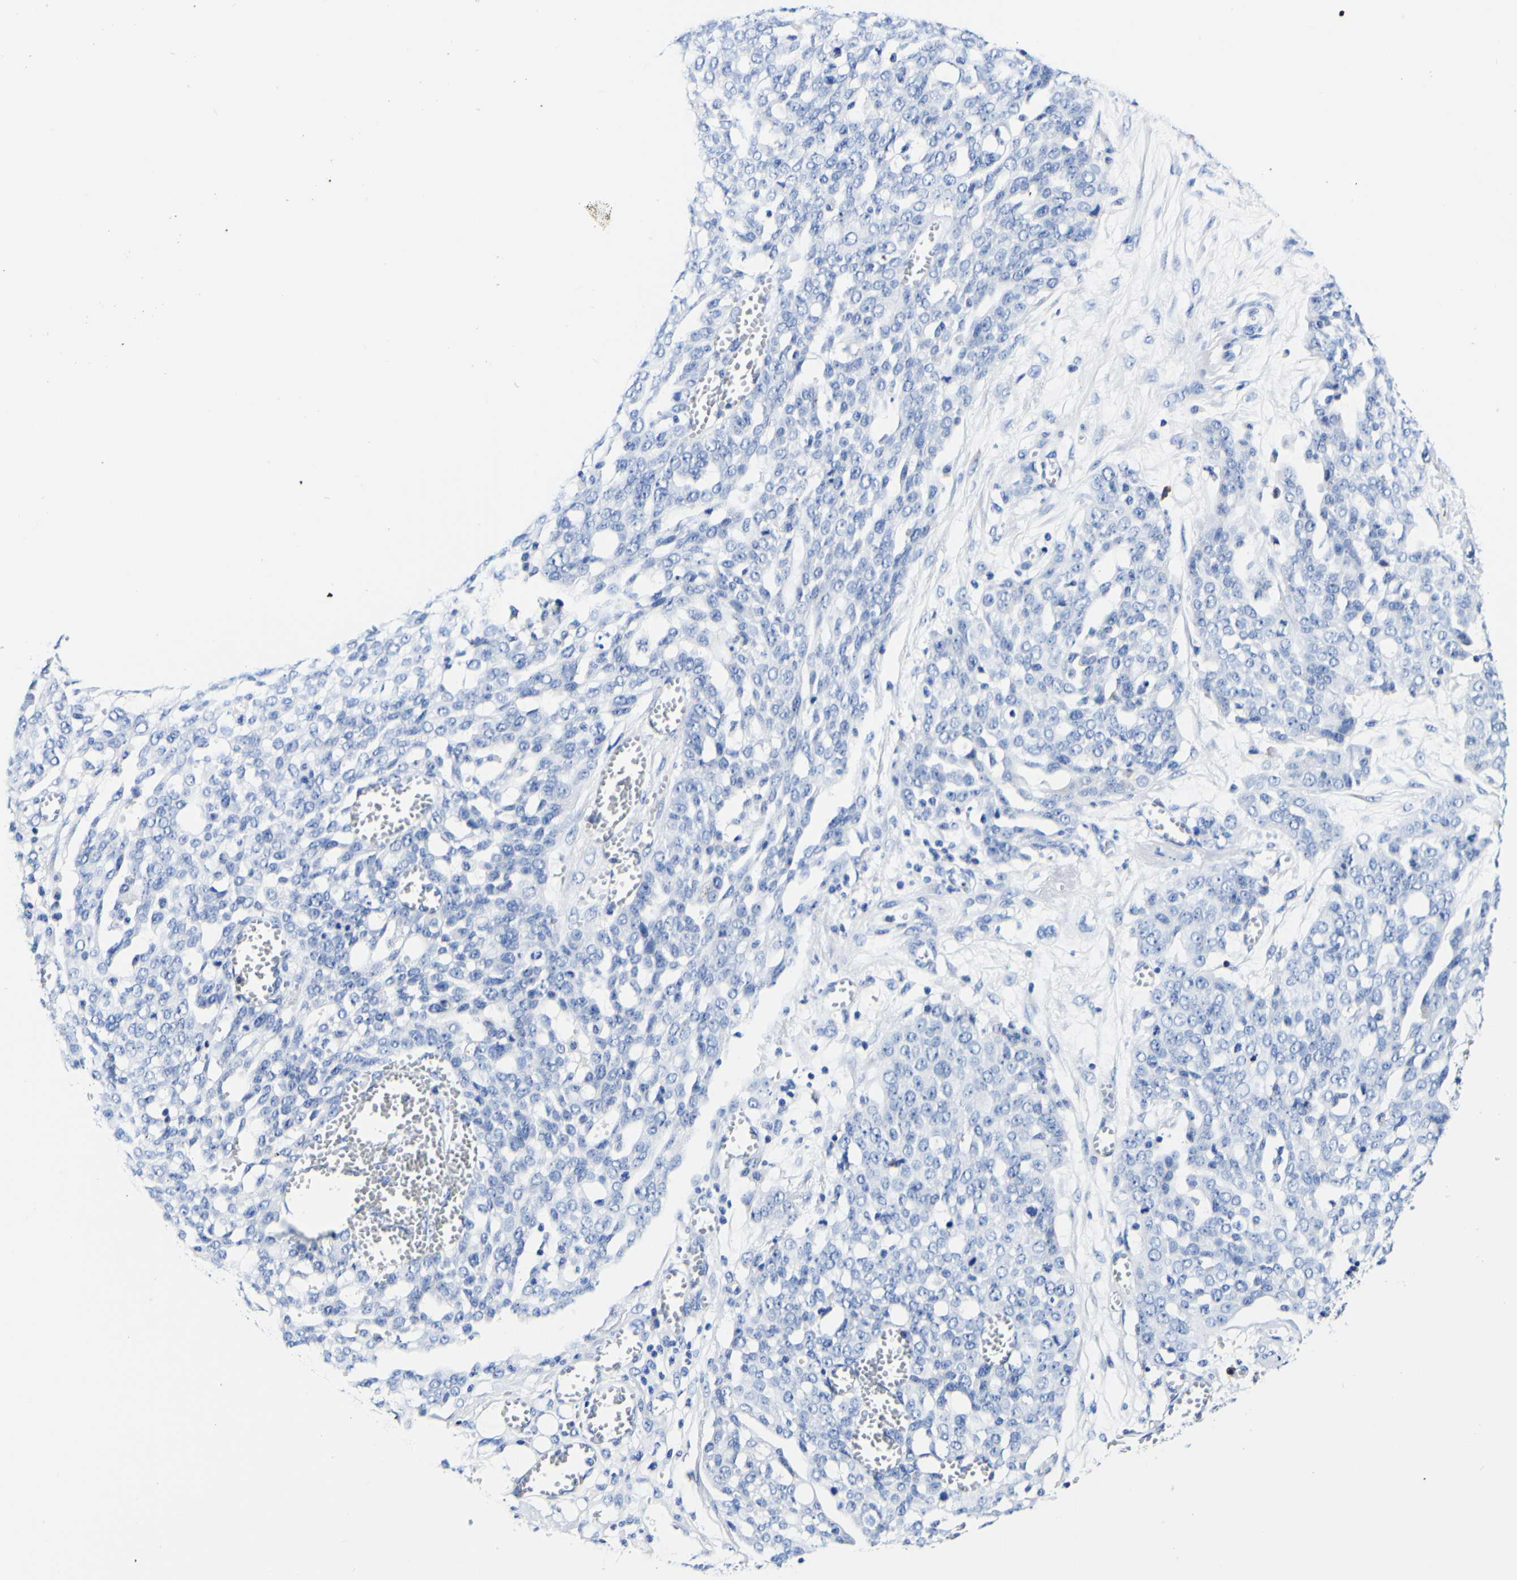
{"staining": {"intensity": "negative", "quantity": "none", "location": "none"}, "tissue": "ovarian cancer", "cell_type": "Tumor cells", "image_type": "cancer", "snomed": [{"axis": "morphology", "description": "Cystadenocarcinoma, serous, NOS"}, {"axis": "topography", "description": "Soft tissue"}, {"axis": "topography", "description": "Ovary"}], "caption": "Micrograph shows no significant protein staining in tumor cells of ovarian serous cystadenocarcinoma. Brightfield microscopy of IHC stained with DAB (brown) and hematoxylin (blue), captured at high magnification.", "gene": "P4HB", "patient": {"sex": "female", "age": 57}}